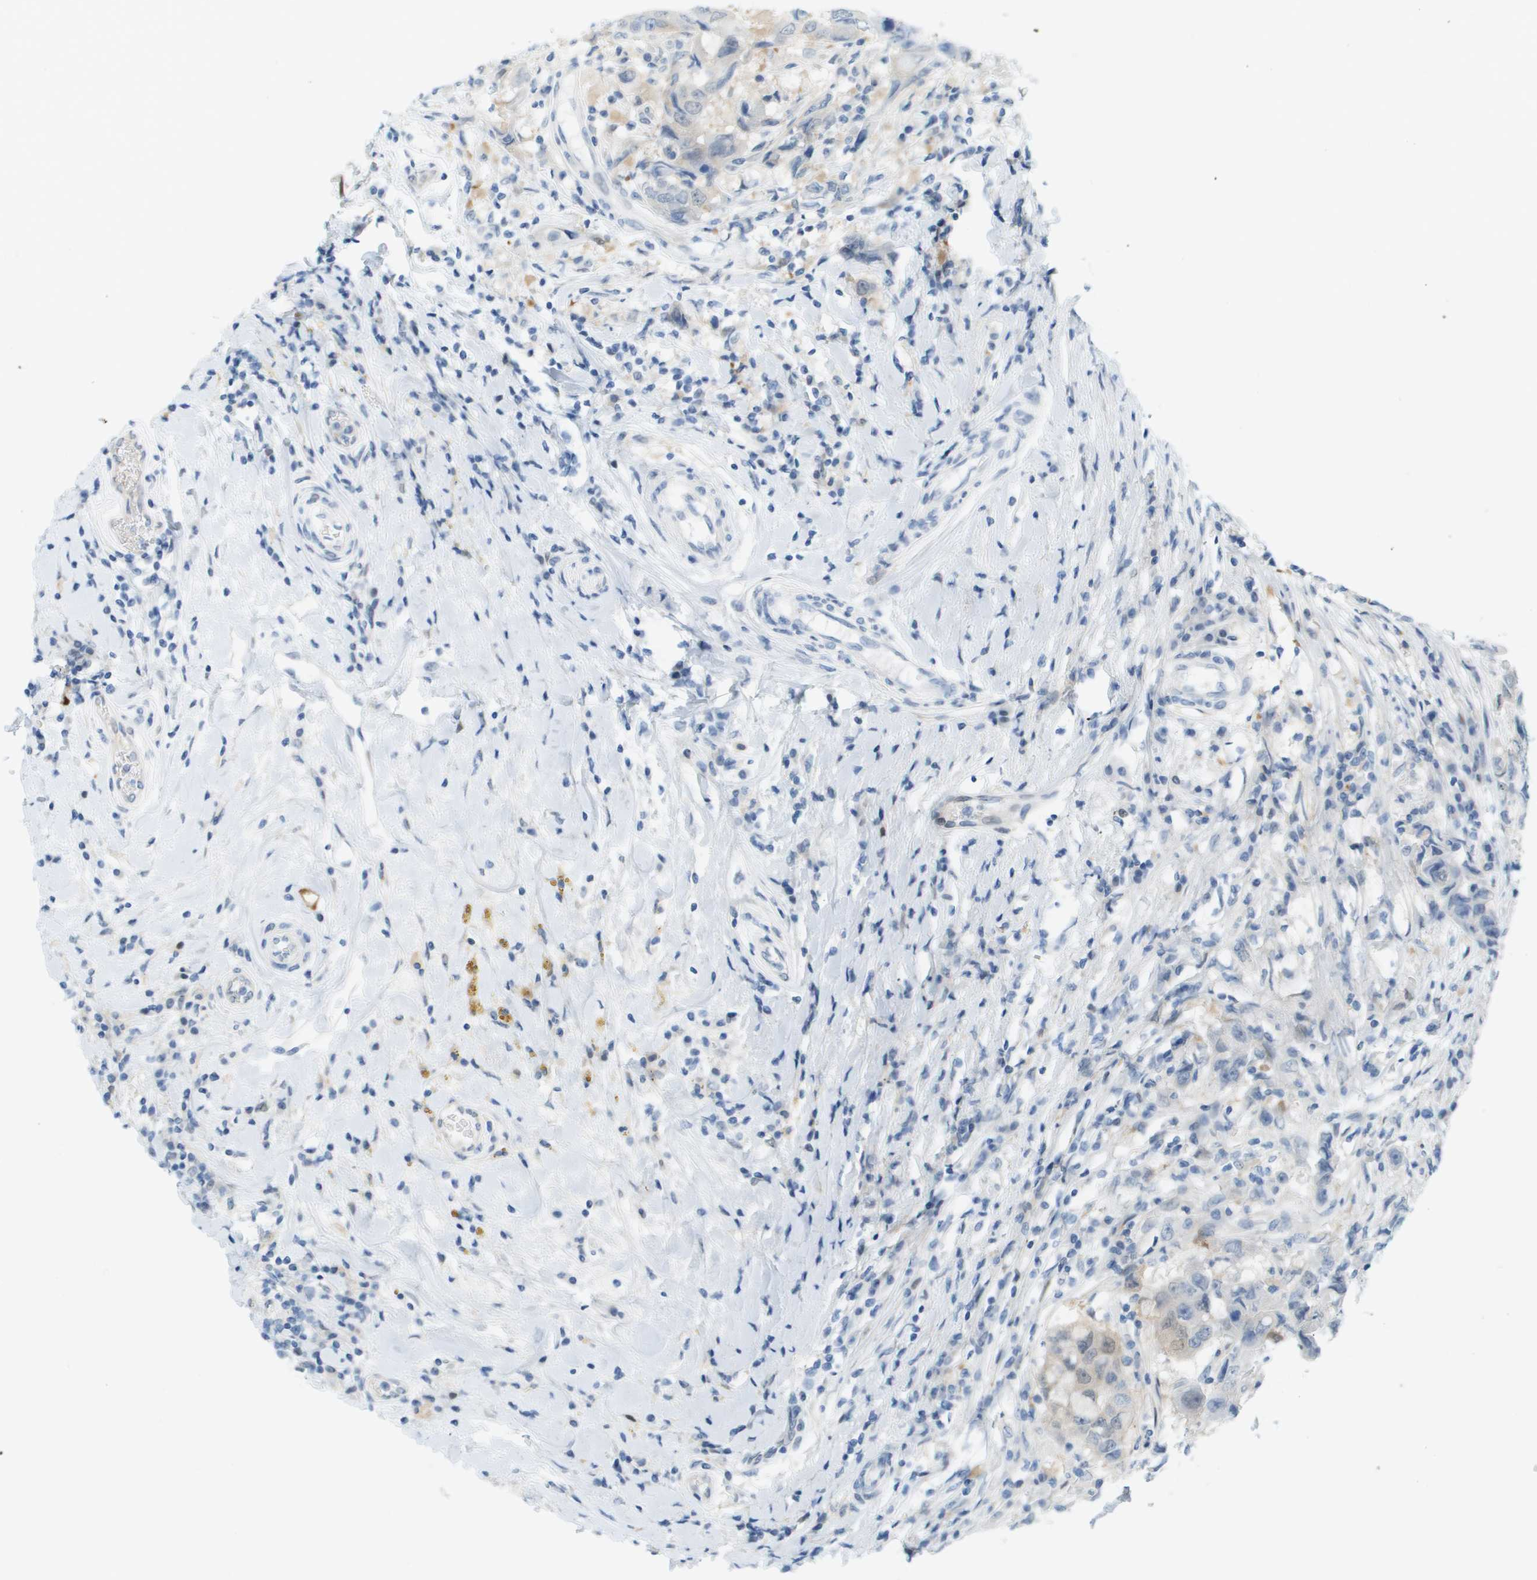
{"staining": {"intensity": "weak", "quantity": "<25%", "location": "cytoplasmic/membranous"}, "tissue": "breast cancer", "cell_type": "Tumor cells", "image_type": "cancer", "snomed": [{"axis": "morphology", "description": "Duct carcinoma"}, {"axis": "topography", "description": "Breast"}], "caption": "IHC histopathology image of neoplastic tissue: human breast intraductal carcinoma stained with DAB exhibits no significant protein staining in tumor cells. (Brightfield microscopy of DAB (3,3'-diaminobenzidine) IHC at high magnification).", "gene": "CUL9", "patient": {"sex": "female", "age": 27}}